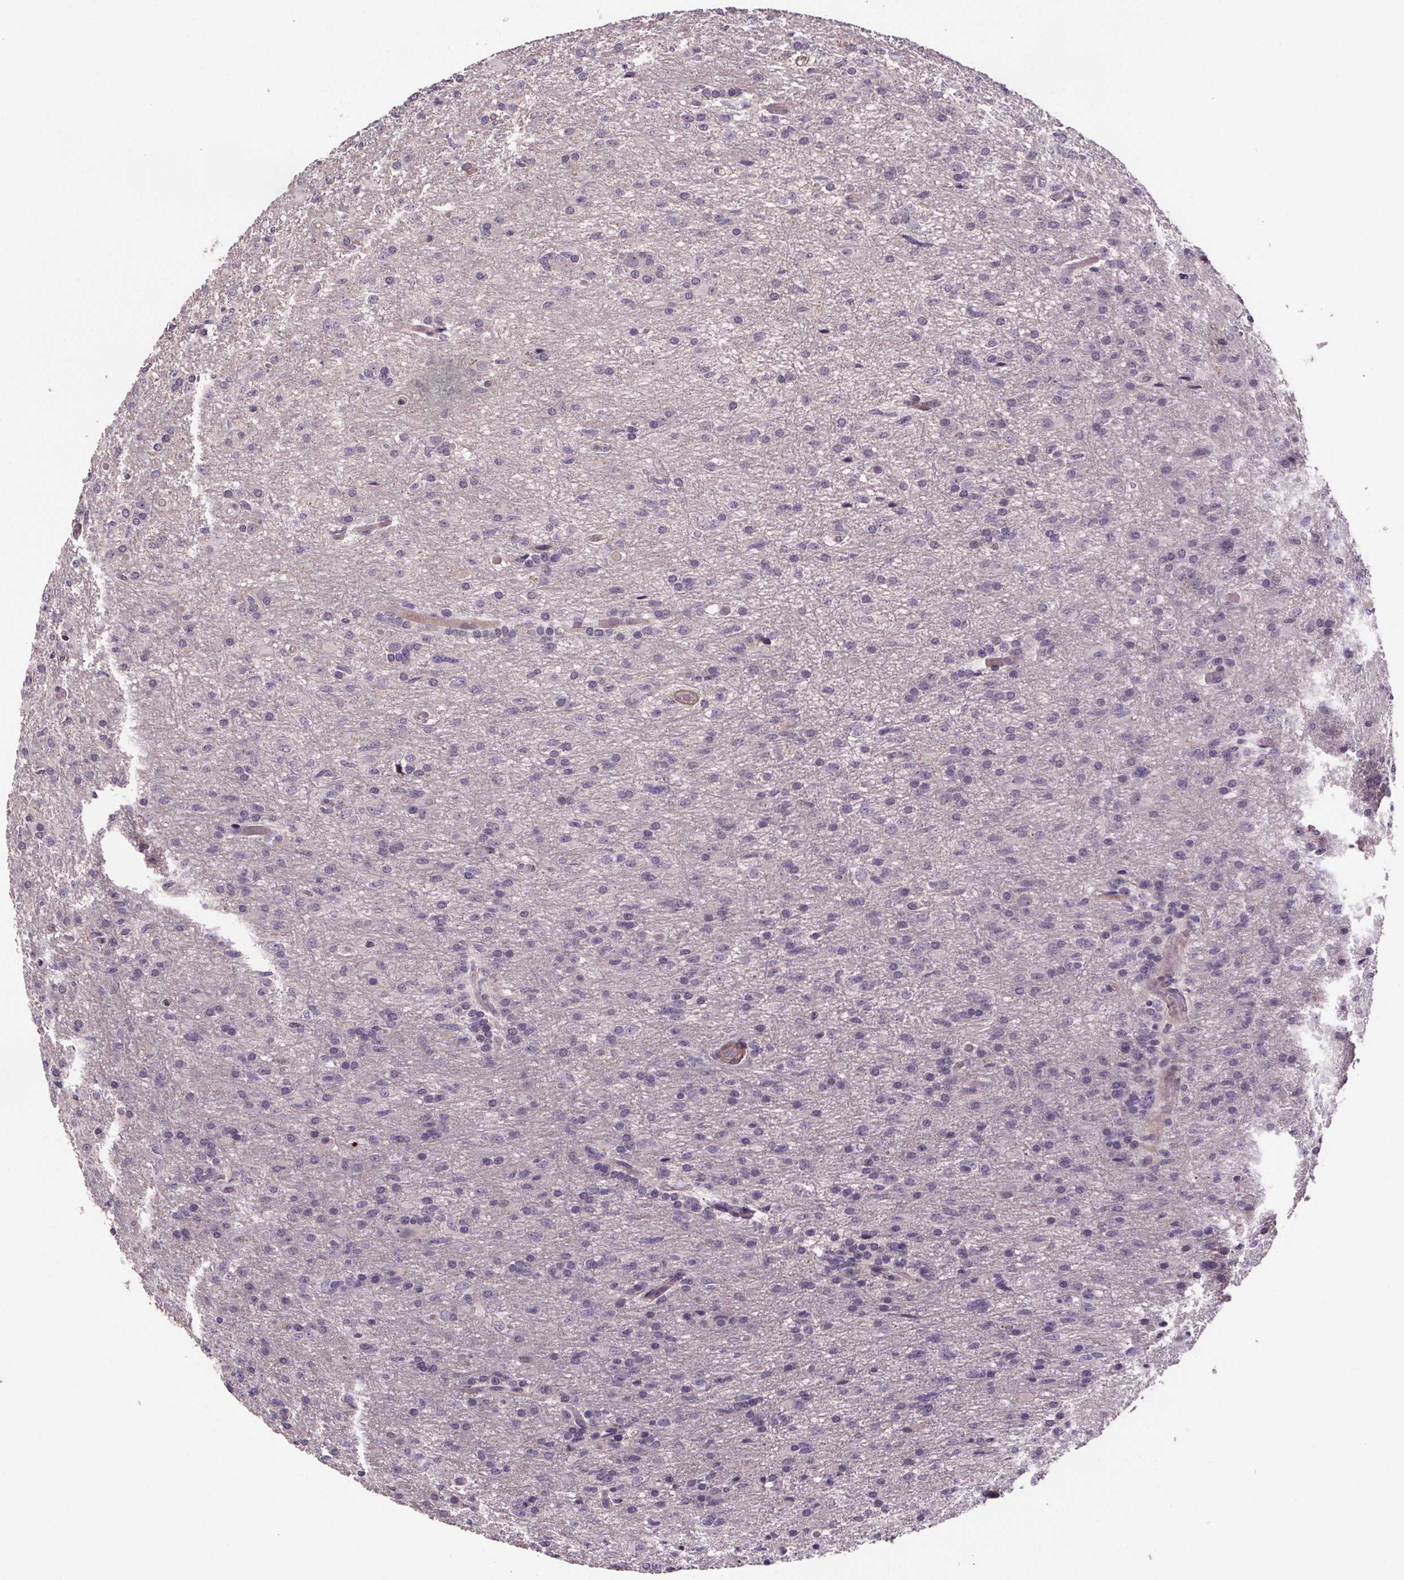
{"staining": {"intensity": "negative", "quantity": "none", "location": "none"}, "tissue": "glioma", "cell_type": "Tumor cells", "image_type": "cancer", "snomed": [{"axis": "morphology", "description": "Glioma, malignant, High grade"}, {"axis": "topography", "description": "Brain"}], "caption": "Micrograph shows no protein staining in tumor cells of glioma tissue. The staining is performed using DAB (3,3'-diaminobenzidine) brown chromogen with nuclei counter-stained in using hematoxylin.", "gene": "CLN3", "patient": {"sex": "male", "age": 68}}